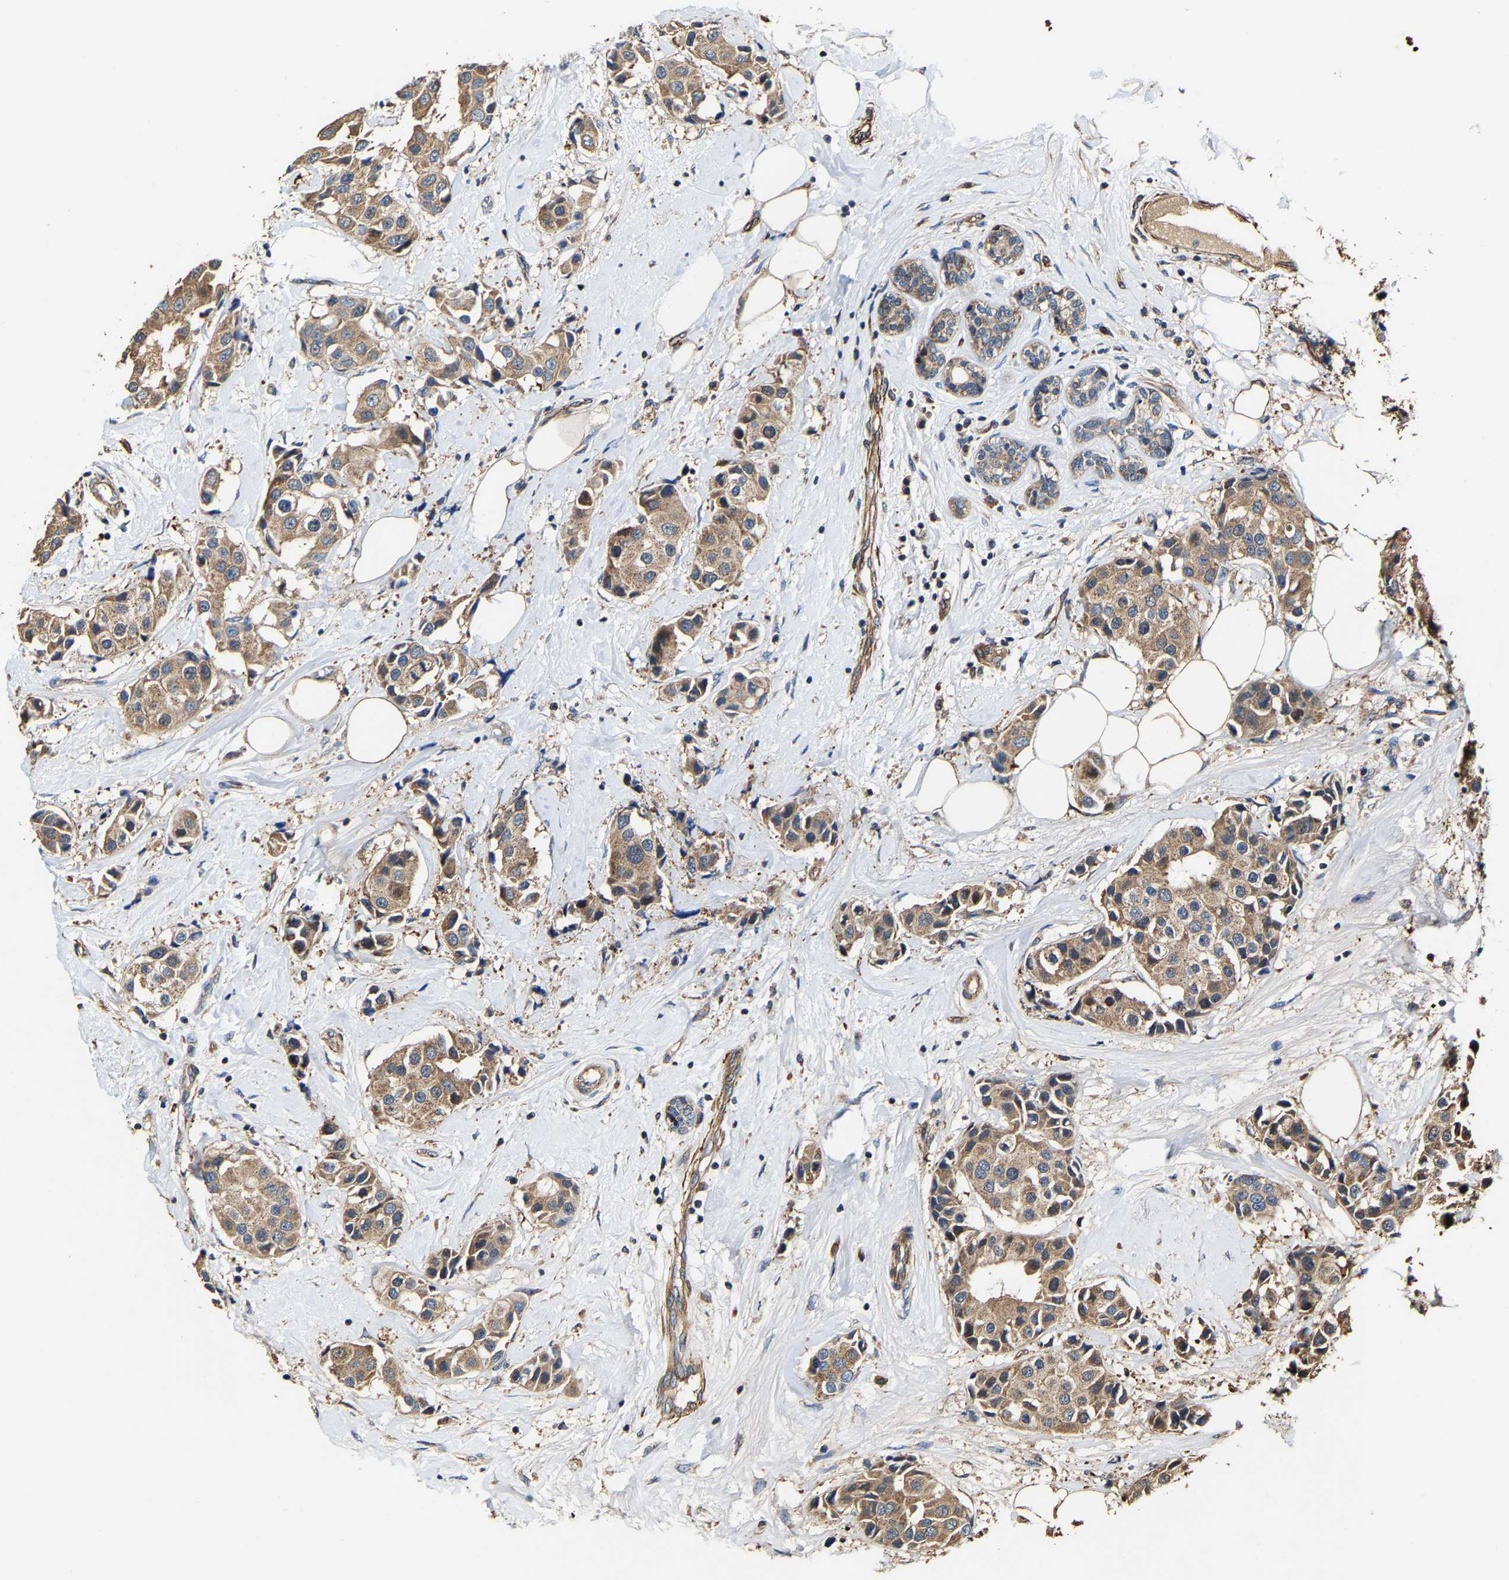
{"staining": {"intensity": "moderate", "quantity": ">75%", "location": "cytoplasmic/membranous"}, "tissue": "breast cancer", "cell_type": "Tumor cells", "image_type": "cancer", "snomed": [{"axis": "morphology", "description": "Normal tissue, NOS"}, {"axis": "morphology", "description": "Duct carcinoma"}, {"axis": "topography", "description": "Breast"}], "caption": "Immunohistochemical staining of breast cancer displays medium levels of moderate cytoplasmic/membranous protein positivity in about >75% of tumor cells. The staining was performed using DAB (3,3'-diaminobenzidine) to visualize the protein expression in brown, while the nuclei were stained in blue with hematoxylin (Magnification: 20x).", "gene": "GFRA3", "patient": {"sex": "female", "age": 39}}